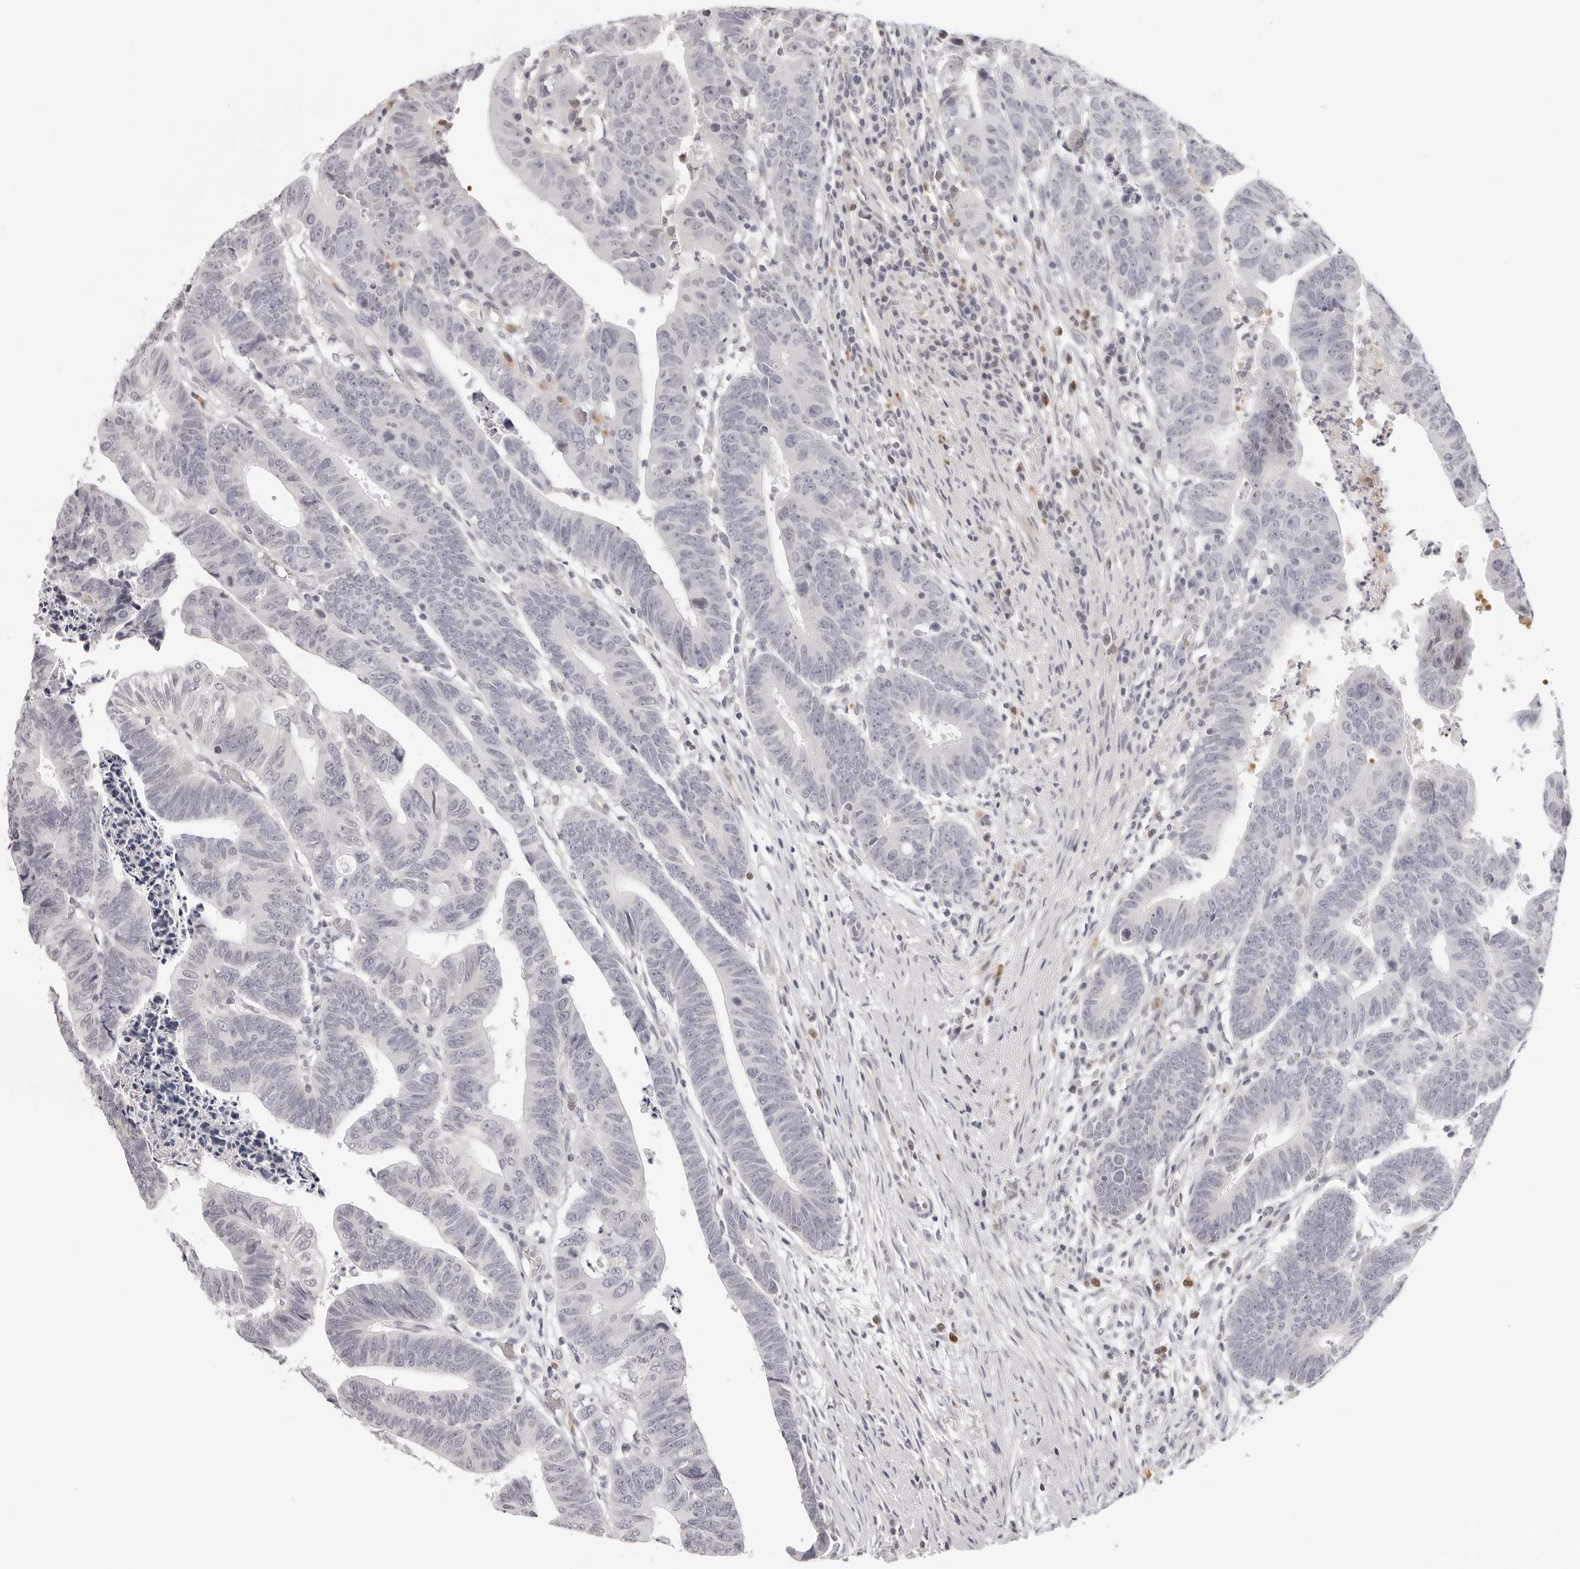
{"staining": {"intensity": "negative", "quantity": "none", "location": "none"}, "tissue": "colorectal cancer", "cell_type": "Tumor cells", "image_type": "cancer", "snomed": [{"axis": "morphology", "description": "Adenocarcinoma, NOS"}, {"axis": "topography", "description": "Rectum"}], "caption": "Immunohistochemistry of human colorectal adenocarcinoma demonstrates no positivity in tumor cells.", "gene": "STRADB", "patient": {"sex": "female", "age": 65}}